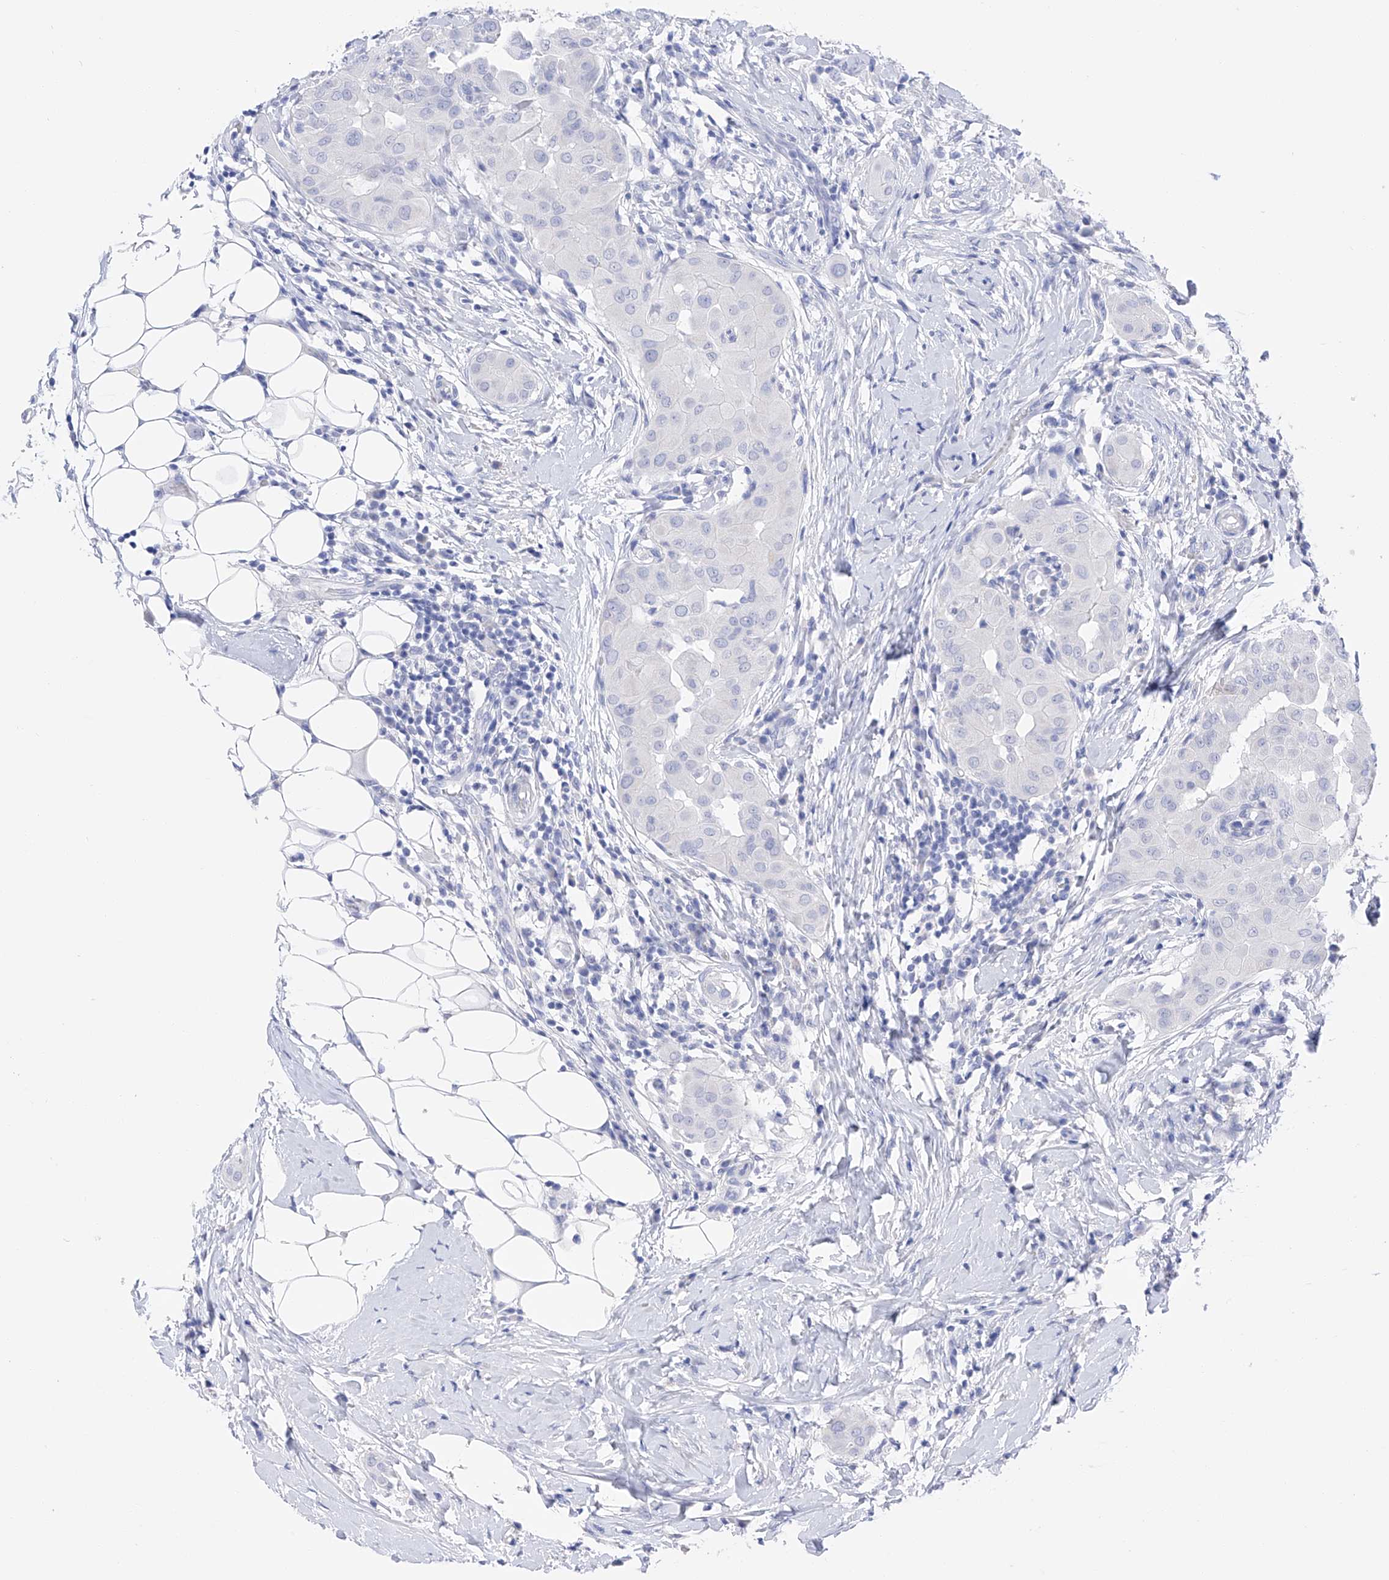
{"staining": {"intensity": "negative", "quantity": "none", "location": "none"}, "tissue": "thyroid cancer", "cell_type": "Tumor cells", "image_type": "cancer", "snomed": [{"axis": "morphology", "description": "Papillary adenocarcinoma, NOS"}, {"axis": "topography", "description": "Thyroid gland"}], "caption": "This photomicrograph is of thyroid cancer stained with immunohistochemistry to label a protein in brown with the nuclei are counter-stained blue. There is no positivity in tumor cells.", "gene": "FLG", "patient": {"sex": "male", "age": 33}}